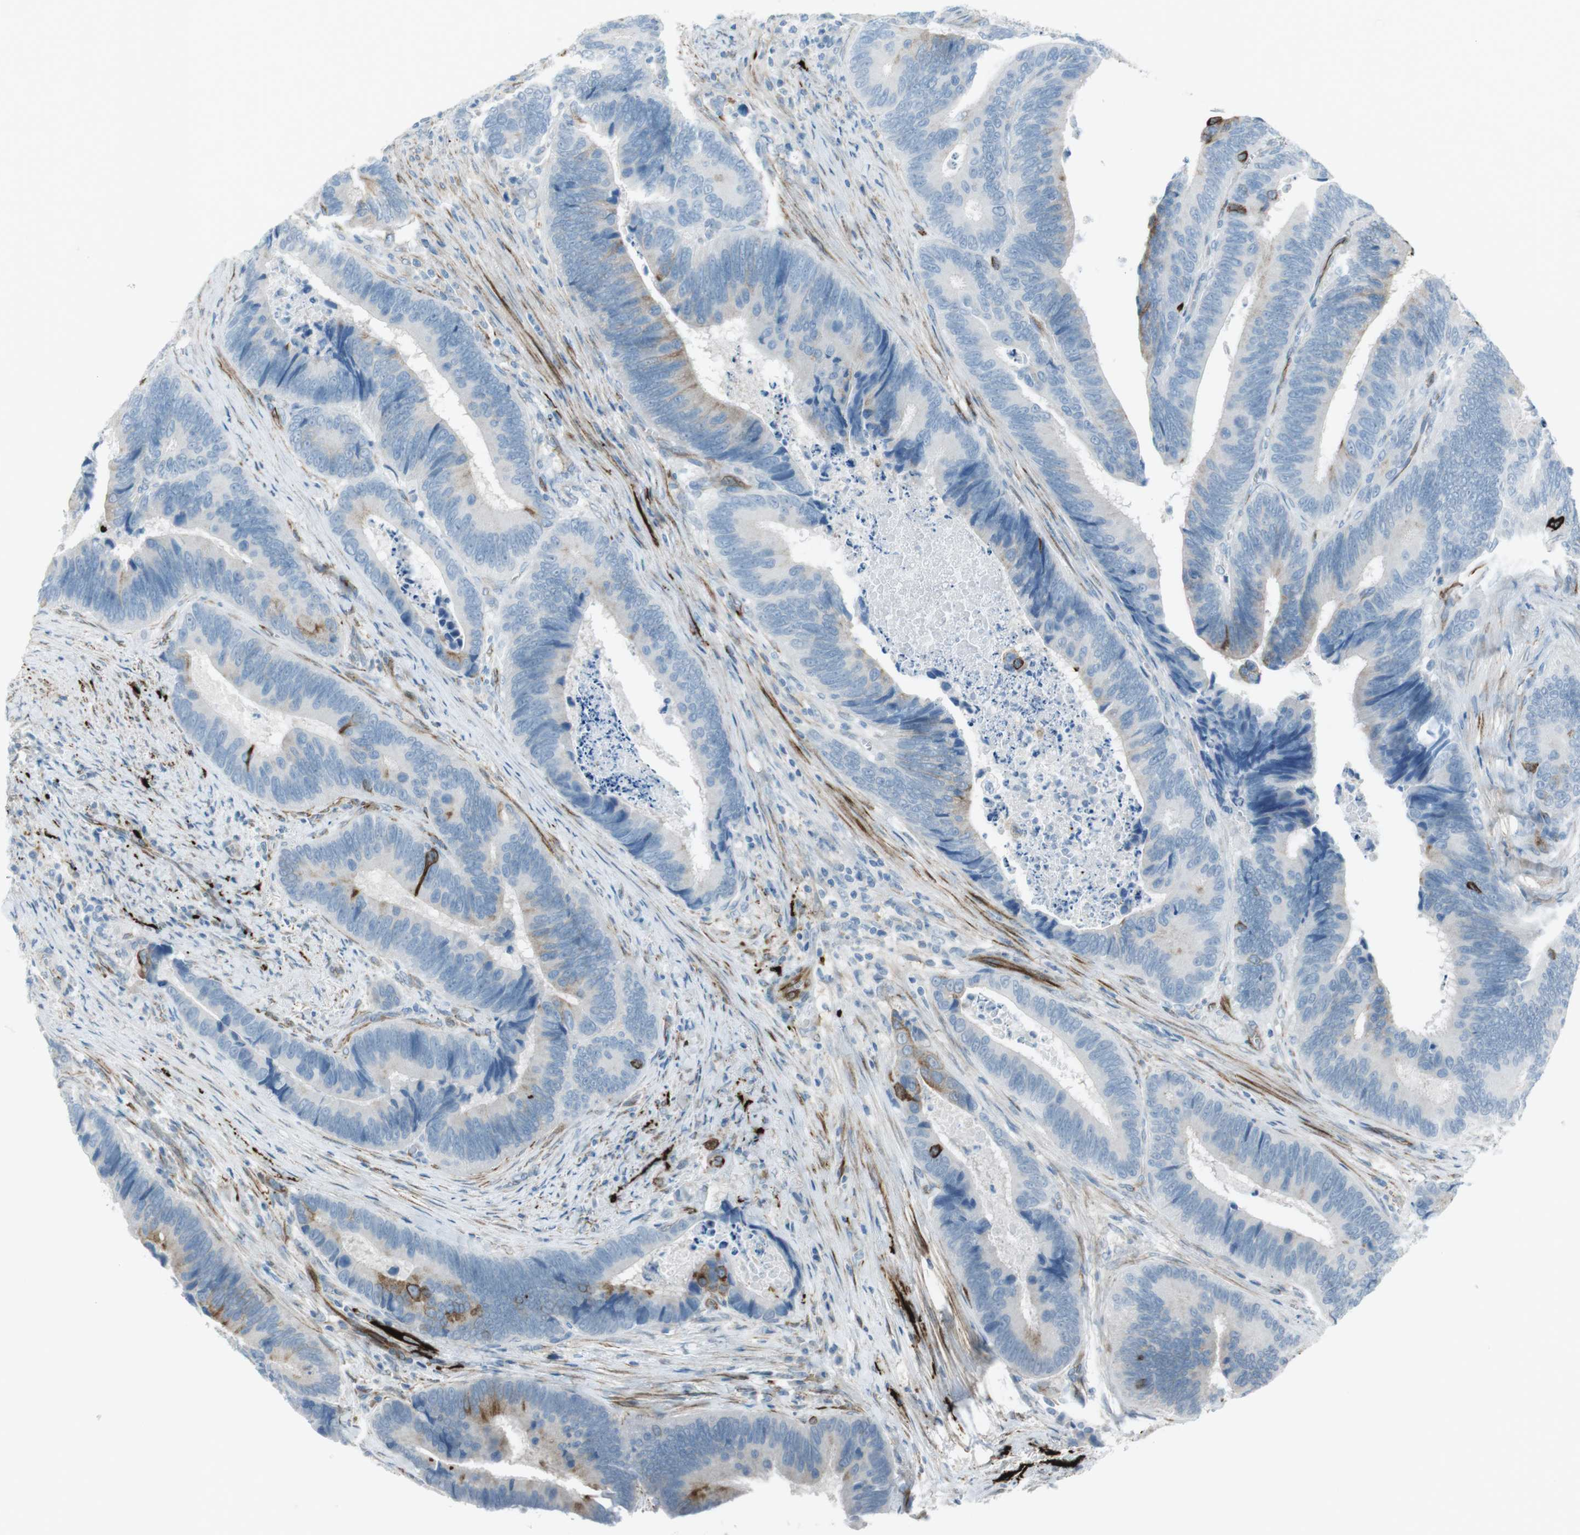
{"staining": {"intensity": "moderate", "quantity": "<25%", "location": "cytoplasmic/membranous"}, "tissue": "colorectal cancer", "cell_type": "Tumor cells", "image_type": "cancer", "snomed": [{"axis": "morphology", "description": "Inflammation, NOS"}, {"axis": "morphology", "description": "Adenocarcinoma, NOS"}, {"axis": "topography", "description": "Colon"}], "caption": "DAB immunohistochemical staining of colorectal adenocarcinoma demonstrates moderate cytoplasmic/membranous protein staining in approximately <25% of tumor cells.", "gene": "TUBB2A", "patient": {"sex": "male", "age": 72}}